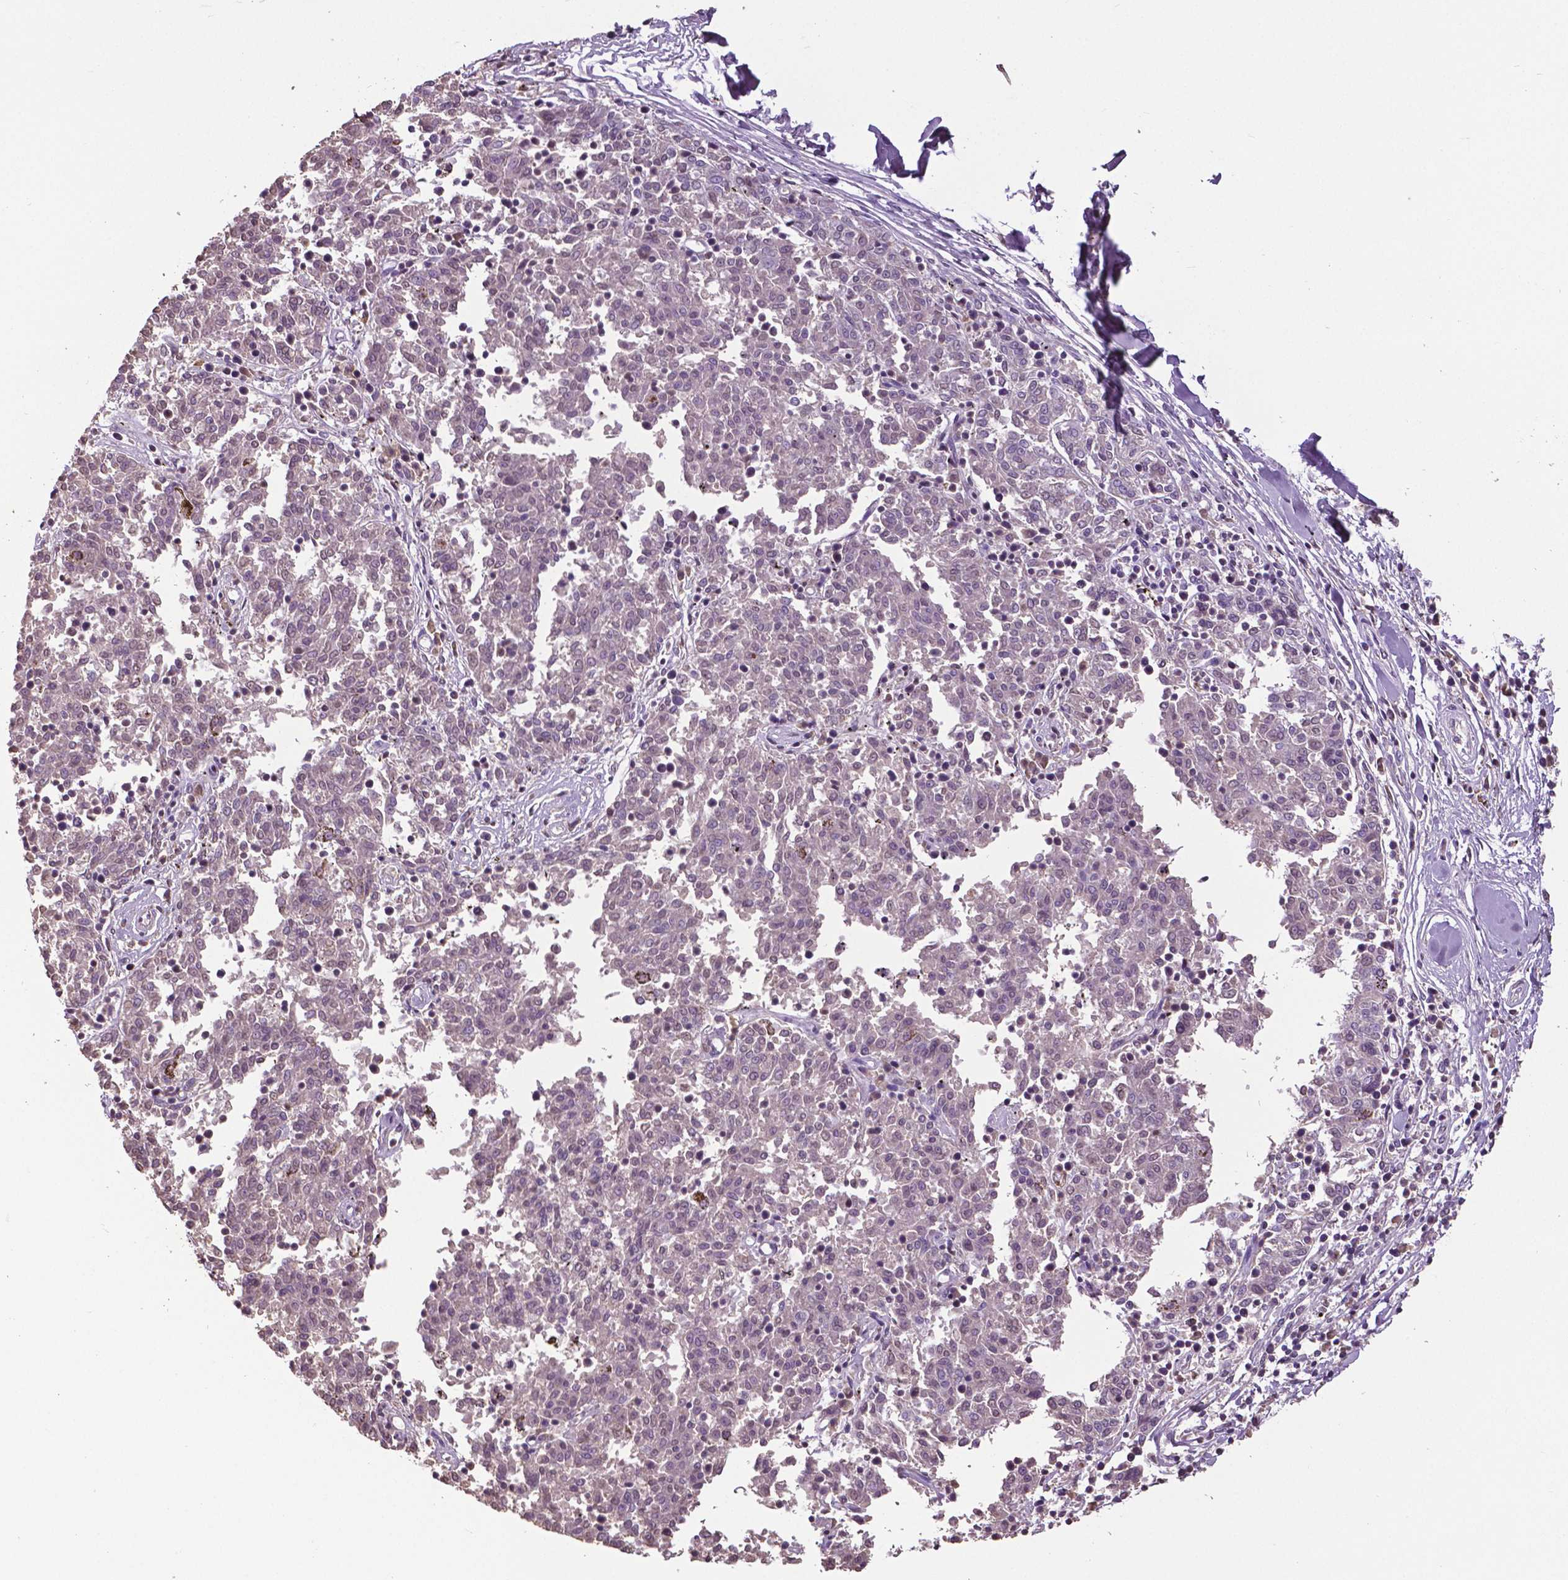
{"staining": {"intensity": "negative", "quantity": "none", "location": "none"}, "tissue": "melanoma", "cell_type": "Tumor cells", "image_type": "cancer", "snomed": [{"axis": "morphology", "description": "Malignant melanoma, NOS"}, {"axis": "topography", "description": "Skin"}], "caption": "Immunohistochemistry of malignant melanoma shows no staining in tumor cells. (Stains: DAB immunohistochemistry with hematoxylin counter stain, Microscopy: brightfield microscopy at high magnification).", "gene": "RUNX3", "patient": {"sex": "female", "age": 72}}